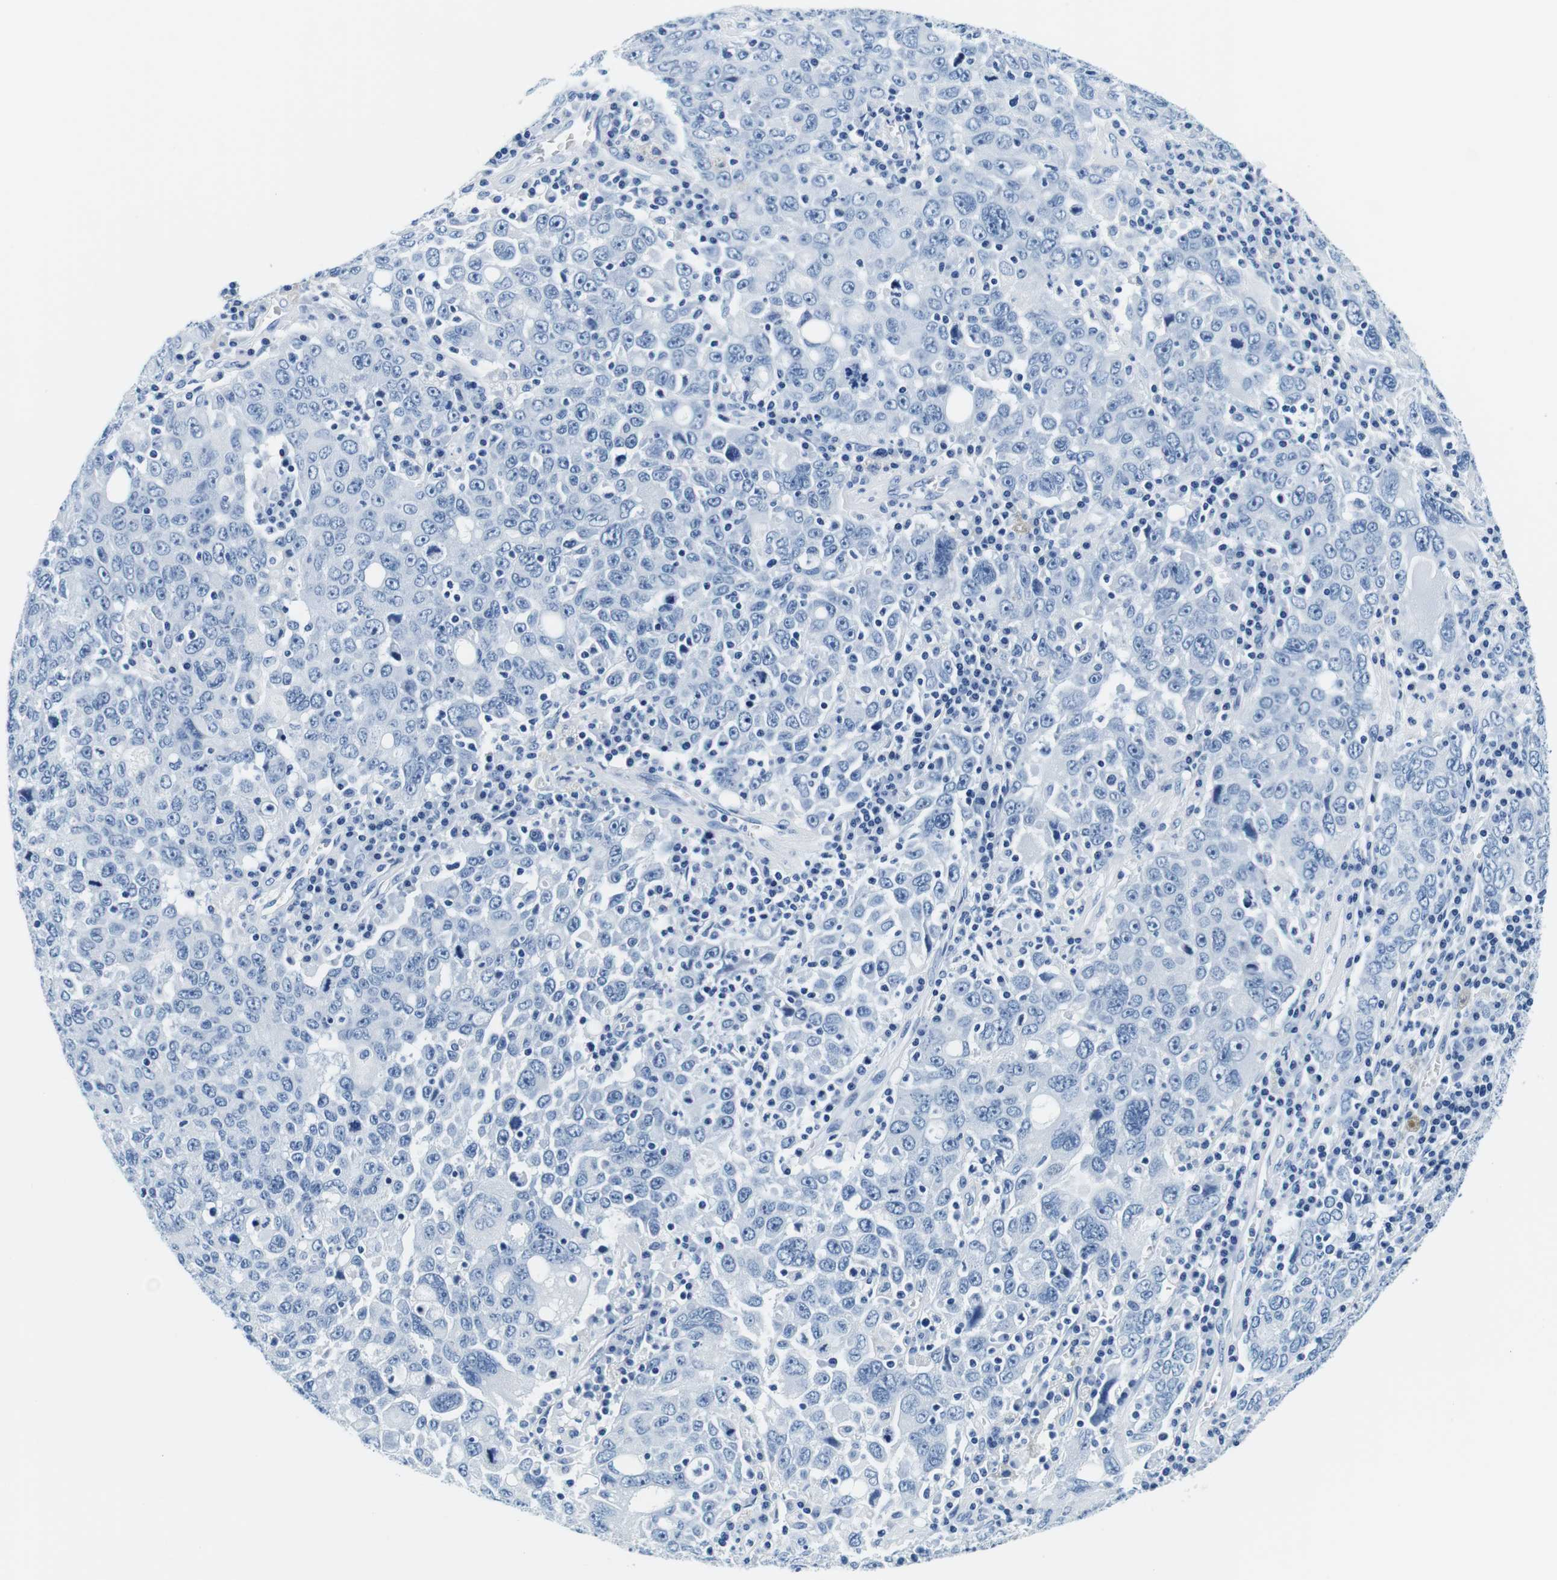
{"staining": {"intensity": "negative", "quantity": "none", "location": "none"}, "tissue": "ovarian cancer", "cell_type": "Tumor cells", "image_type": "cancer", "snomed": [{"axis": "morphology", "description": "Carcinoma, endometroid"}, {"axis": "topography", "description": "Ovary"}], "caption": "Tumor cells are negative for brown protein staining in ovarian cancer (endometroid carcinoma). The staining is performed using DAB brown chromogen with nuclei counter-stained in using hematoxylin.", "gene": "ELANE", "patient": {"sex": "female", "age": 62}}